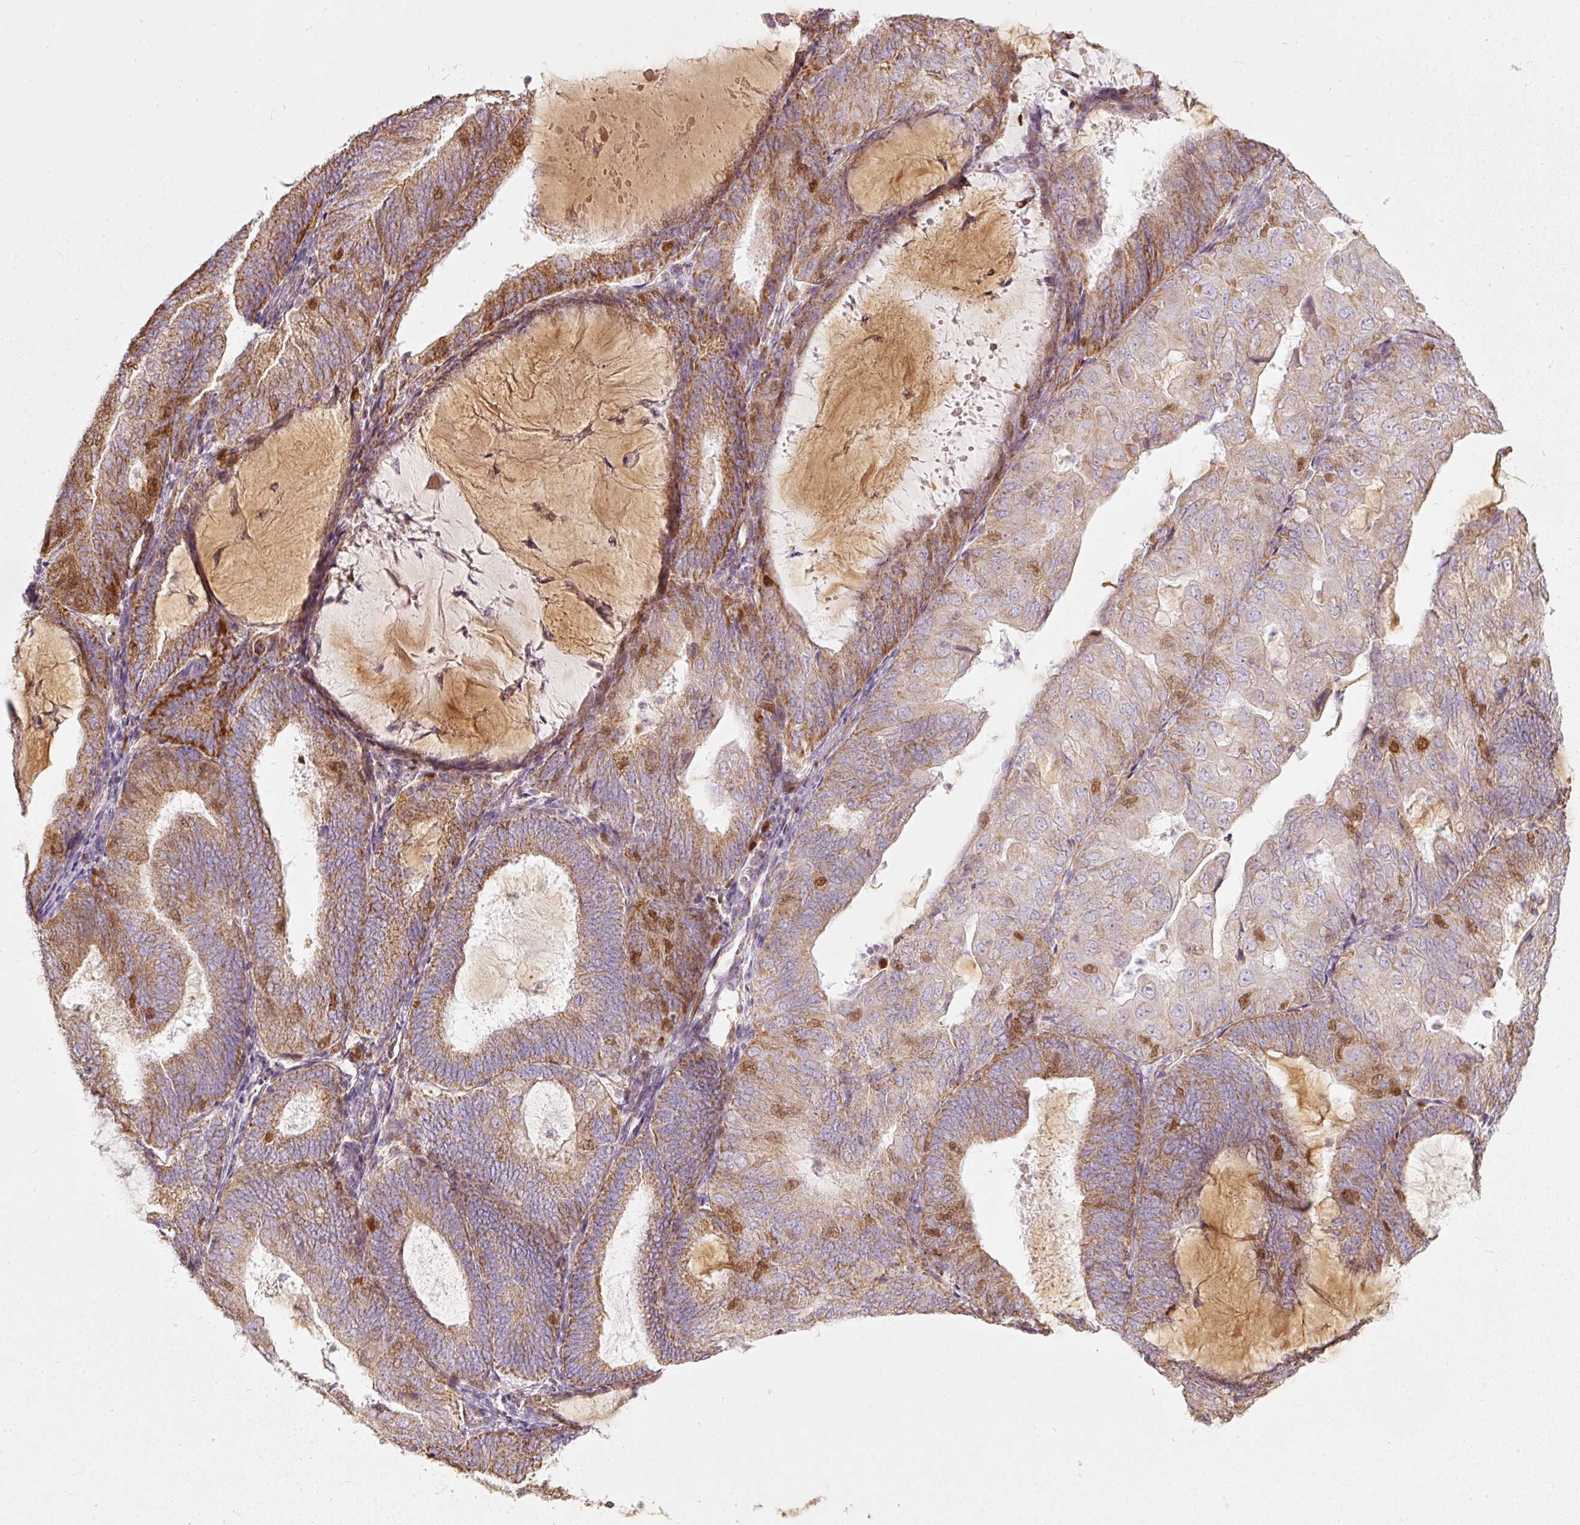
{"staining": {"intensity": "moderate", "quantity": ">75%", "location": "cytoplasmic/membranous,nuclear"}, "tissue": "endometrial cancer", "cell_type": "Tumor cells", "image_type": "cancer", "snomed": [{"axis": "morphology", "description": "Adenocarcinoma, NOS"}, {"axis": "topography", "description": "Endometrium"}], "caption": "A brown stain labels moderate cytoplasmic/membranous and nuclear staining of a protein in endometrial cancer (adenocarcinoma) tumor cells.", "gene": "DUT", "patient": {"sex": "female", "age": 81}}